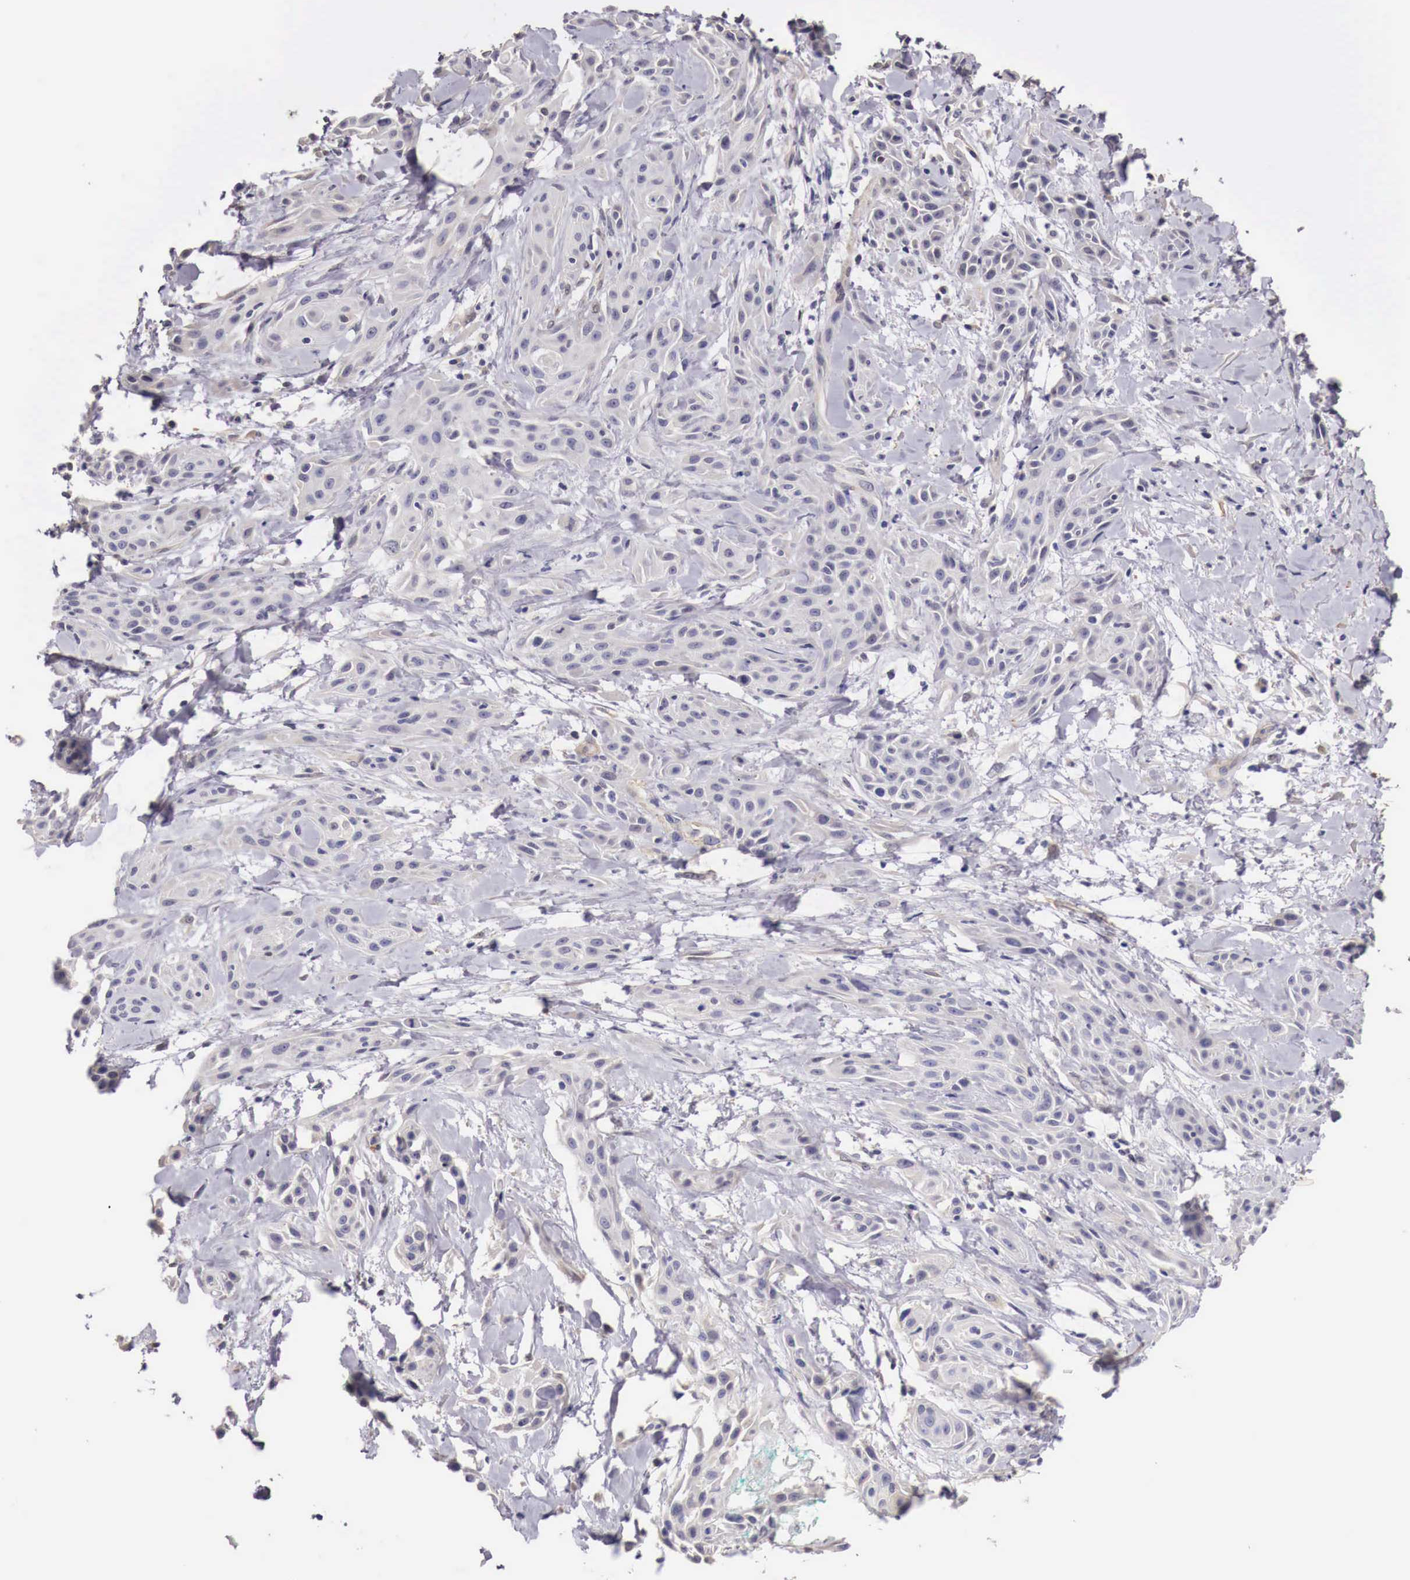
{"staining": {"intensity": "negative", "quantity": "none", "location": "none"}, "tissue": "skin cancer", "cell_type": "Tumor cells", "image_type": "cancer", "snomed": [{"axis": "morphology", "description": "Squamous cell carcinoma, NOS"}, {"axis": "topography", "description": "Skin"}, {"axis": "topography", "description": "Anal"}], "caption": "There is no significant positivity in tumor cells of skin cancer. (DAB (3,3'-diaminobenzidine) immunohistochemistry (IHC) visualized using brightfield microscopy, high magnification).", "gene": "ENOX2", "patient": {"sex": "male", "age": 64}}